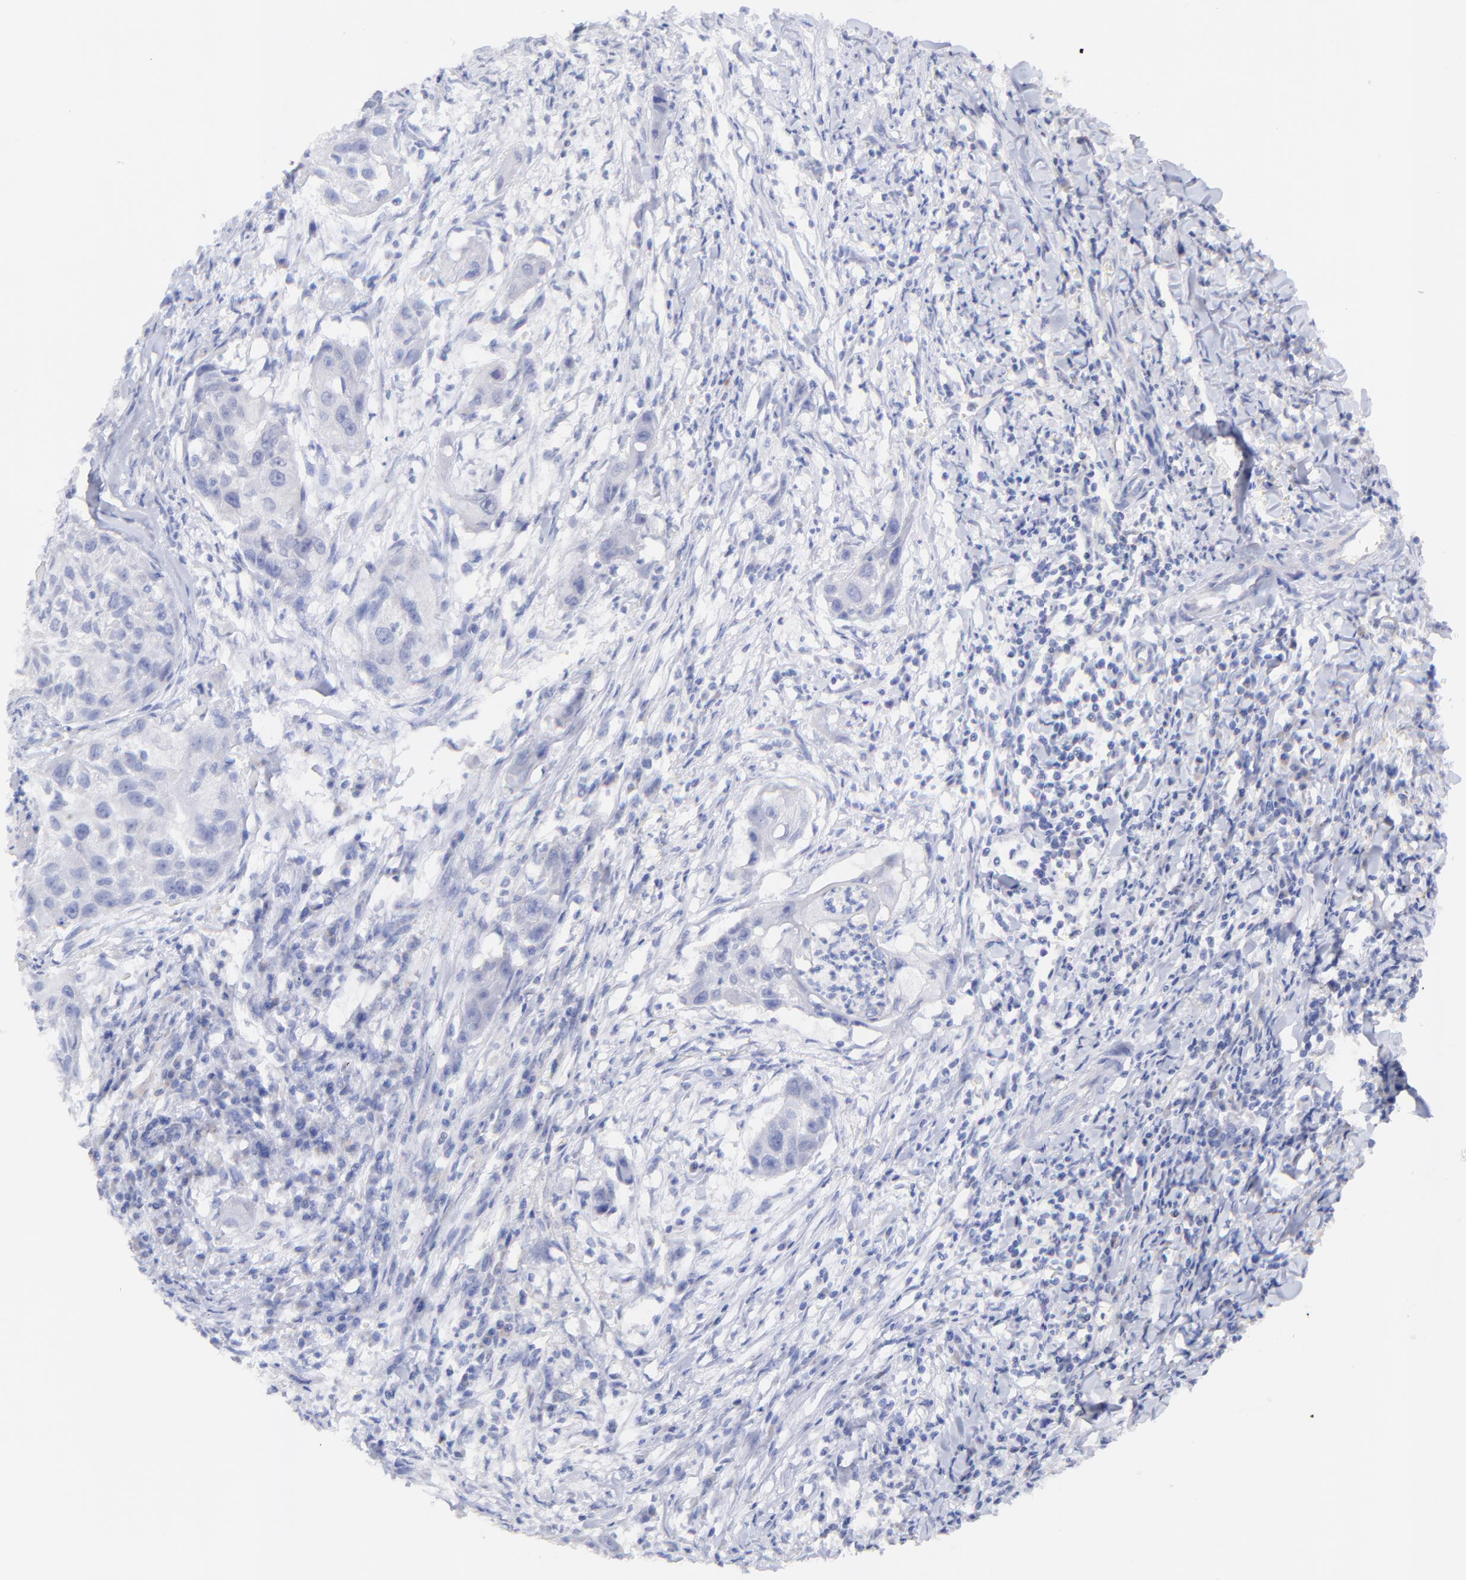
{"staining": {"intensity": "negative", "quantity": "none", "location": "none"}, "tissue": "head and neck cancer", "cell_type": "Tumor cells", "image_type": "cancer", "snomed": [{"axis": "morphology", "description": "Squamous cell carcinoma, NOS"}, {"axis": "topography", "description": "Head-Neck"}], "caption": "Immunohistochemistry histopathology image of neoplastic tissue: human squamous cell carcinoma (head and neck) stained with DAB (3,3'-diaminobenzidine) shows no significant protein staining in tumor cells. (DAB IHC, high magnification).", "gene": "CFAP57", "patient": {"sex": "male", "age": 64}}